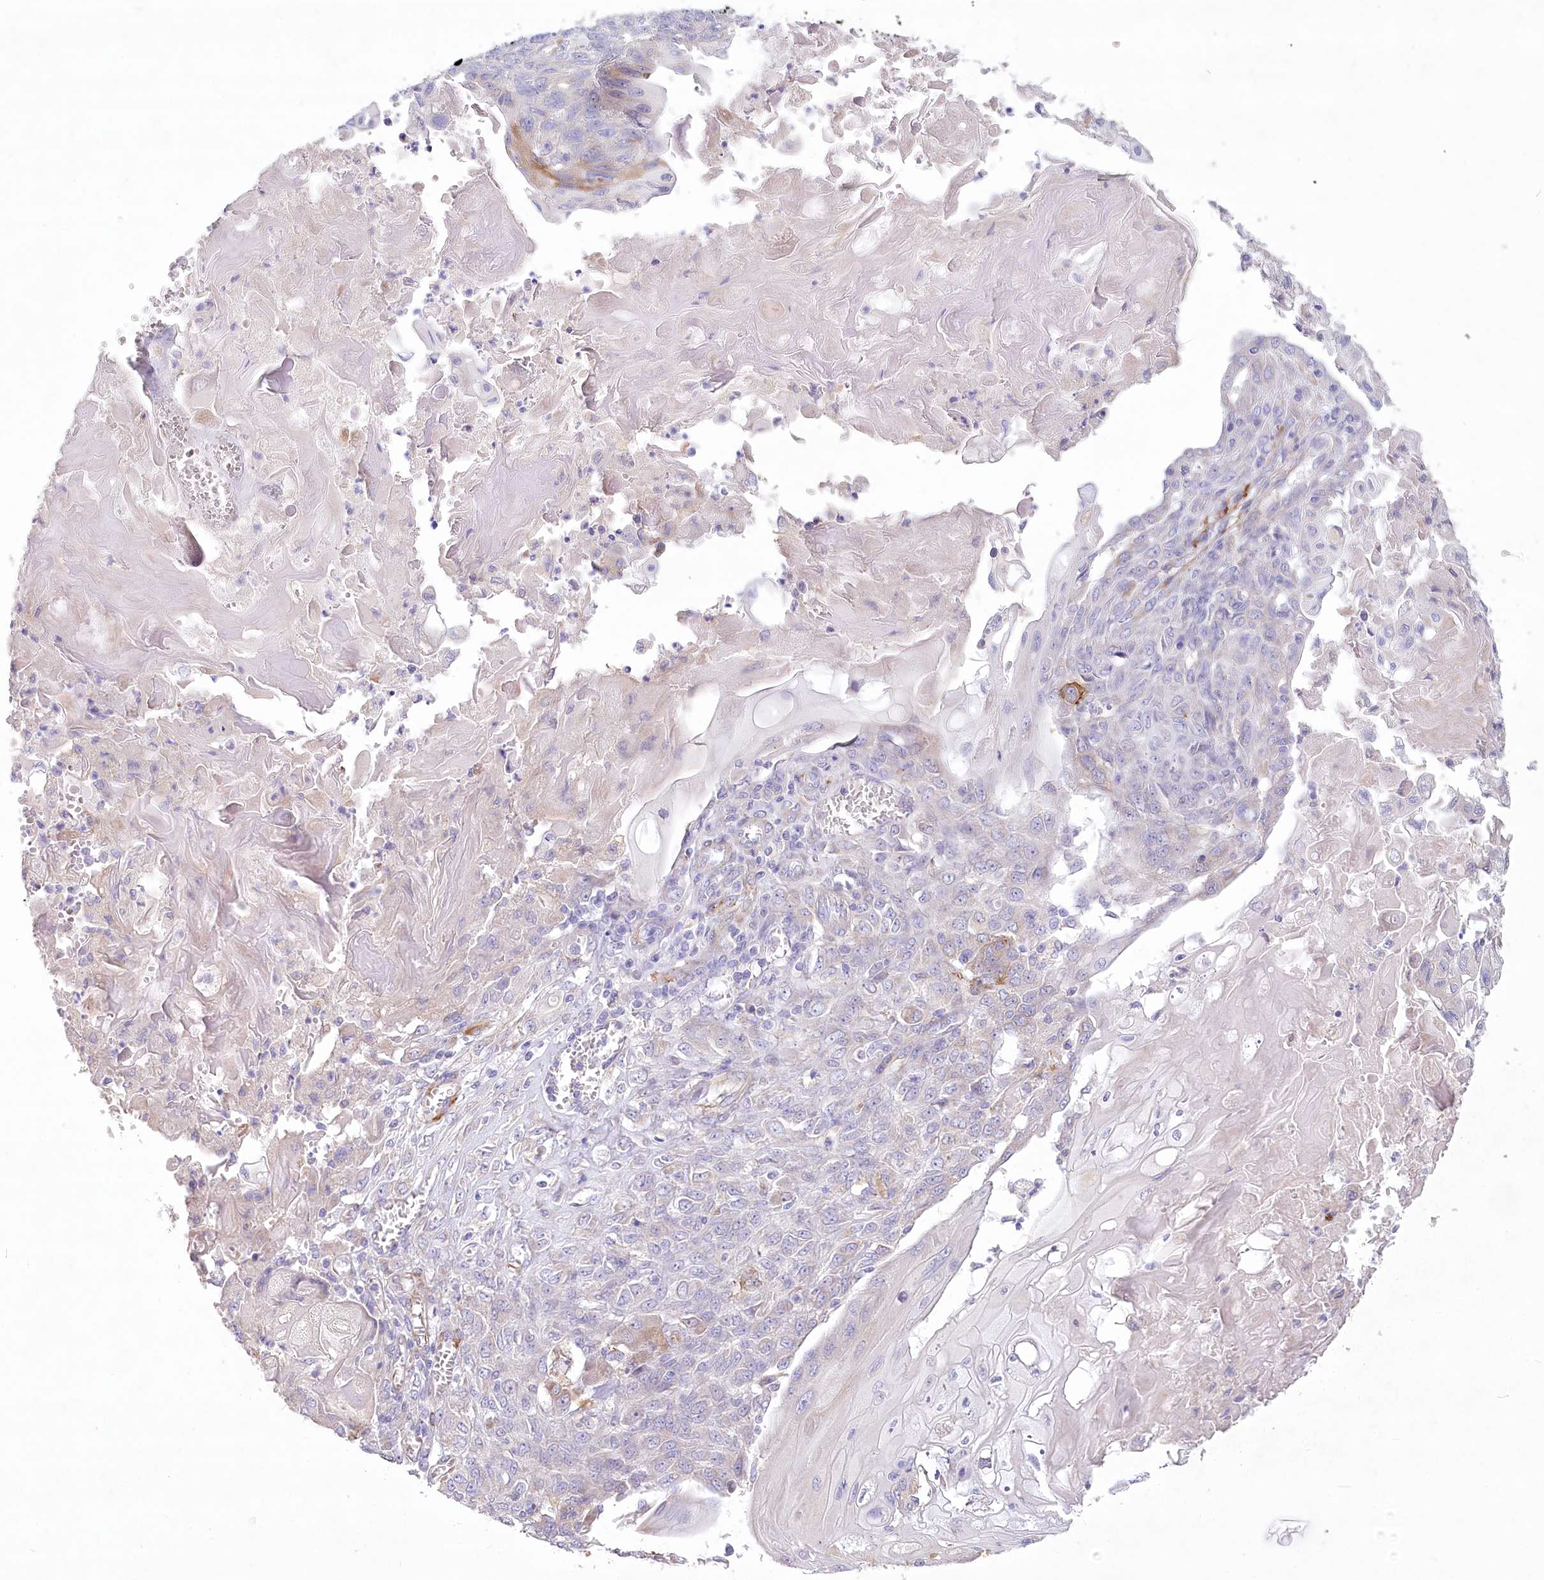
{"staining": {"intensity": "negative", "quantity": "none", "location": "none"}, "tissue": "endometrial cancer", "cell_type": "Tumor cells", "image_type": "cancer", "snomed": [{"axis": "morphology", "description": "Adenocarcinoma, NOS"}, {"axis": "topography", "description": "Endometrium"}], "caption": "The photomicrograph displays no staining of tumor cells in endometrial cancer. The staining is performed using DAB (3,3'-diaminobenzidine) brown chromogen with nuclei counter-stained in using hematoxylin.", "gene": "ANGPTL3", "patient": {"sex": "female", "age": 32}}